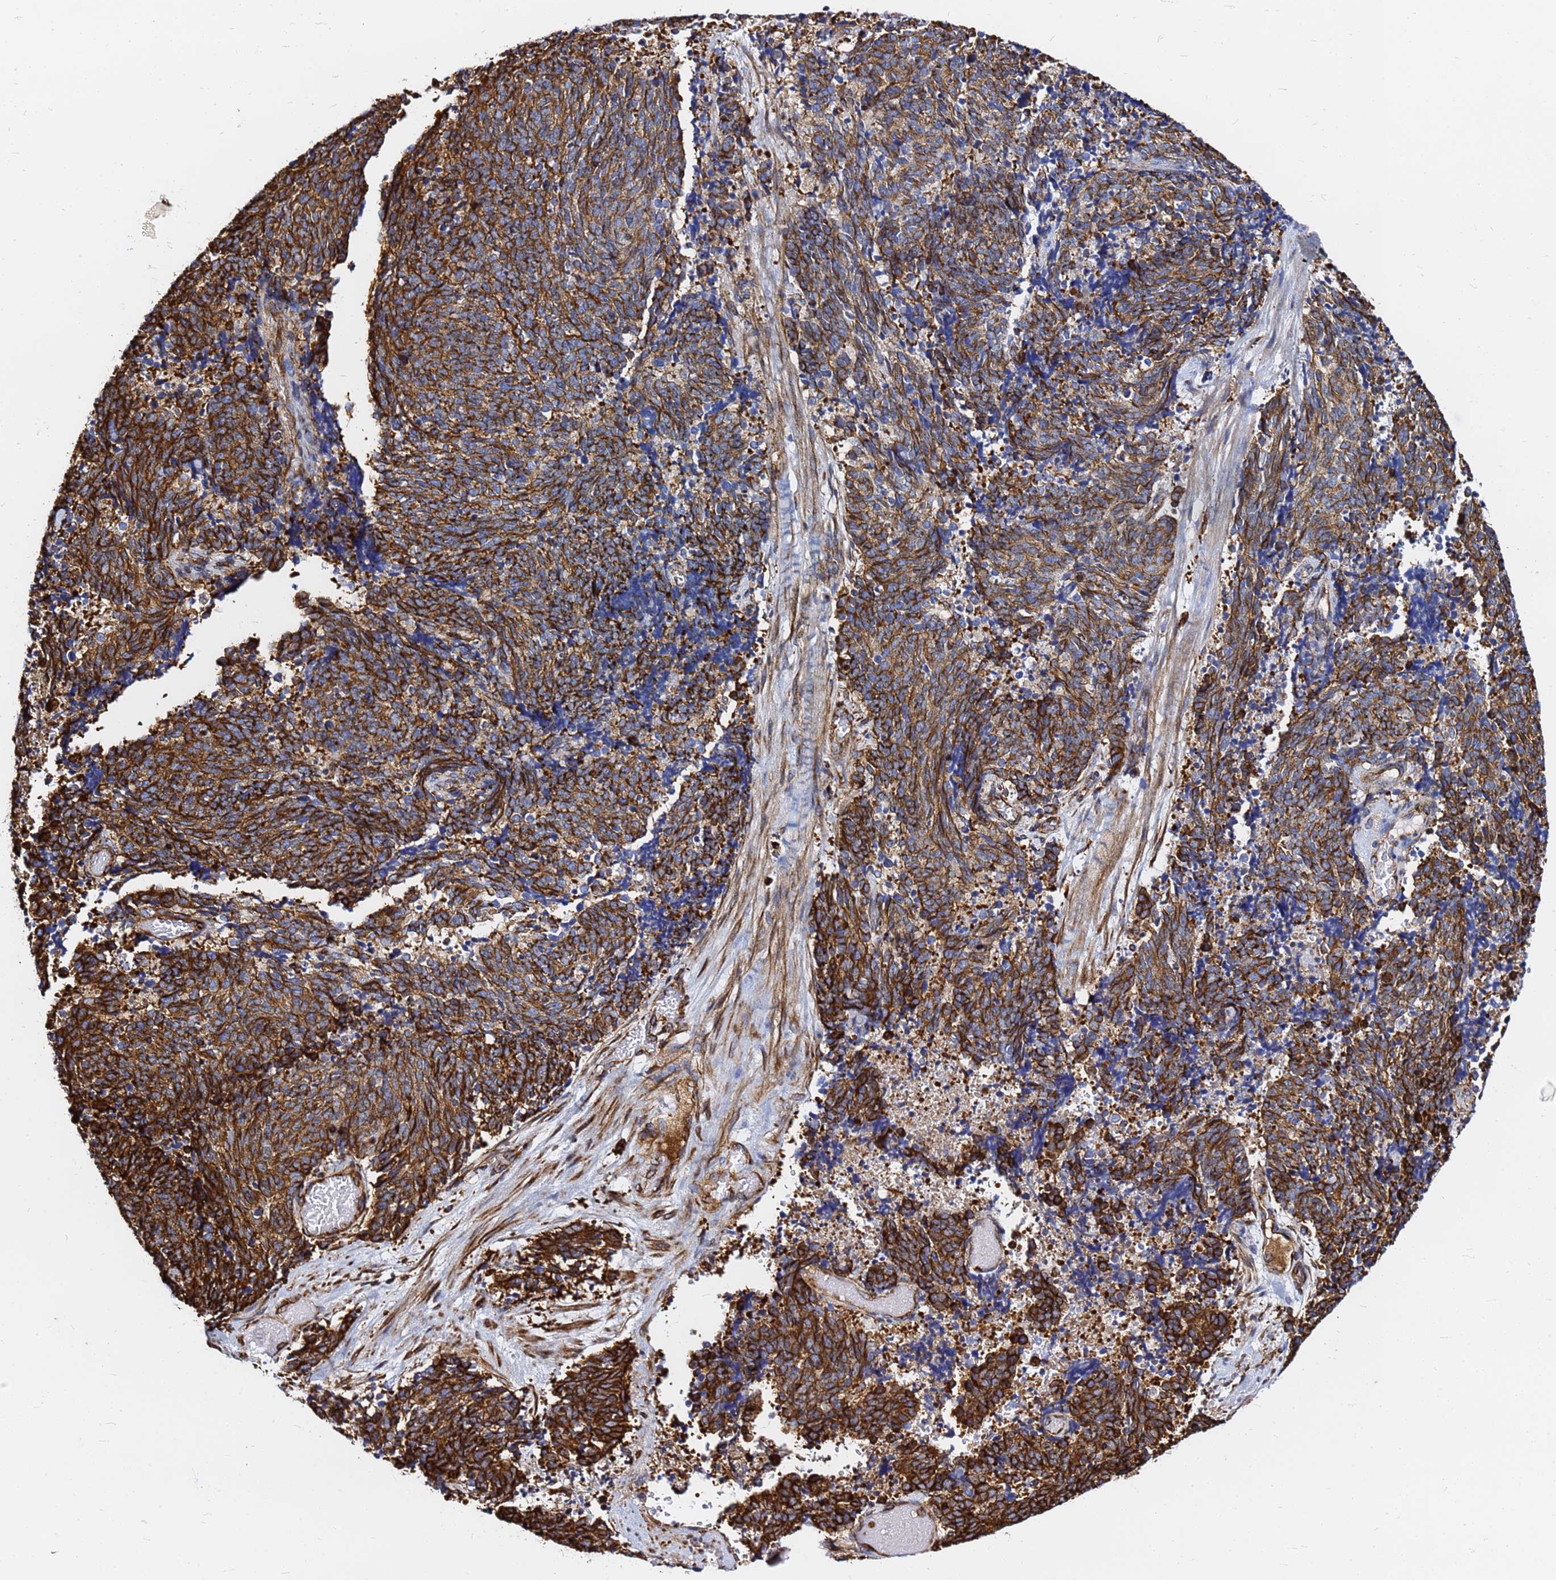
{"staining": {"intensity": "strong", "quantity": ">75%", "location": "cytoplasmic/membranous"}, "tissue": "cervical cancer", "cell_type": "Tumor cells", "image_type": "cancer", "snomed": [{"axis": "morphology", "description": "Squamous cell carcinoma, NOS"}, {"axis": "topography", "description": "Cervix"}], "caption": "Immunohistochemistry (DAB (3,3'-diaminobenzidine)) staining of cervical cancer (squamous cell carcinoma) demonstrates strong cytoplasmic/membranous protein staining in approximately >75% of tumor cells. (DAB (3,3'-diaminobenzidine) IHC with brightfield microscopy, high magnification).", "gene": "TUBA8", "patient": {"sex": "female", "age": 29}}